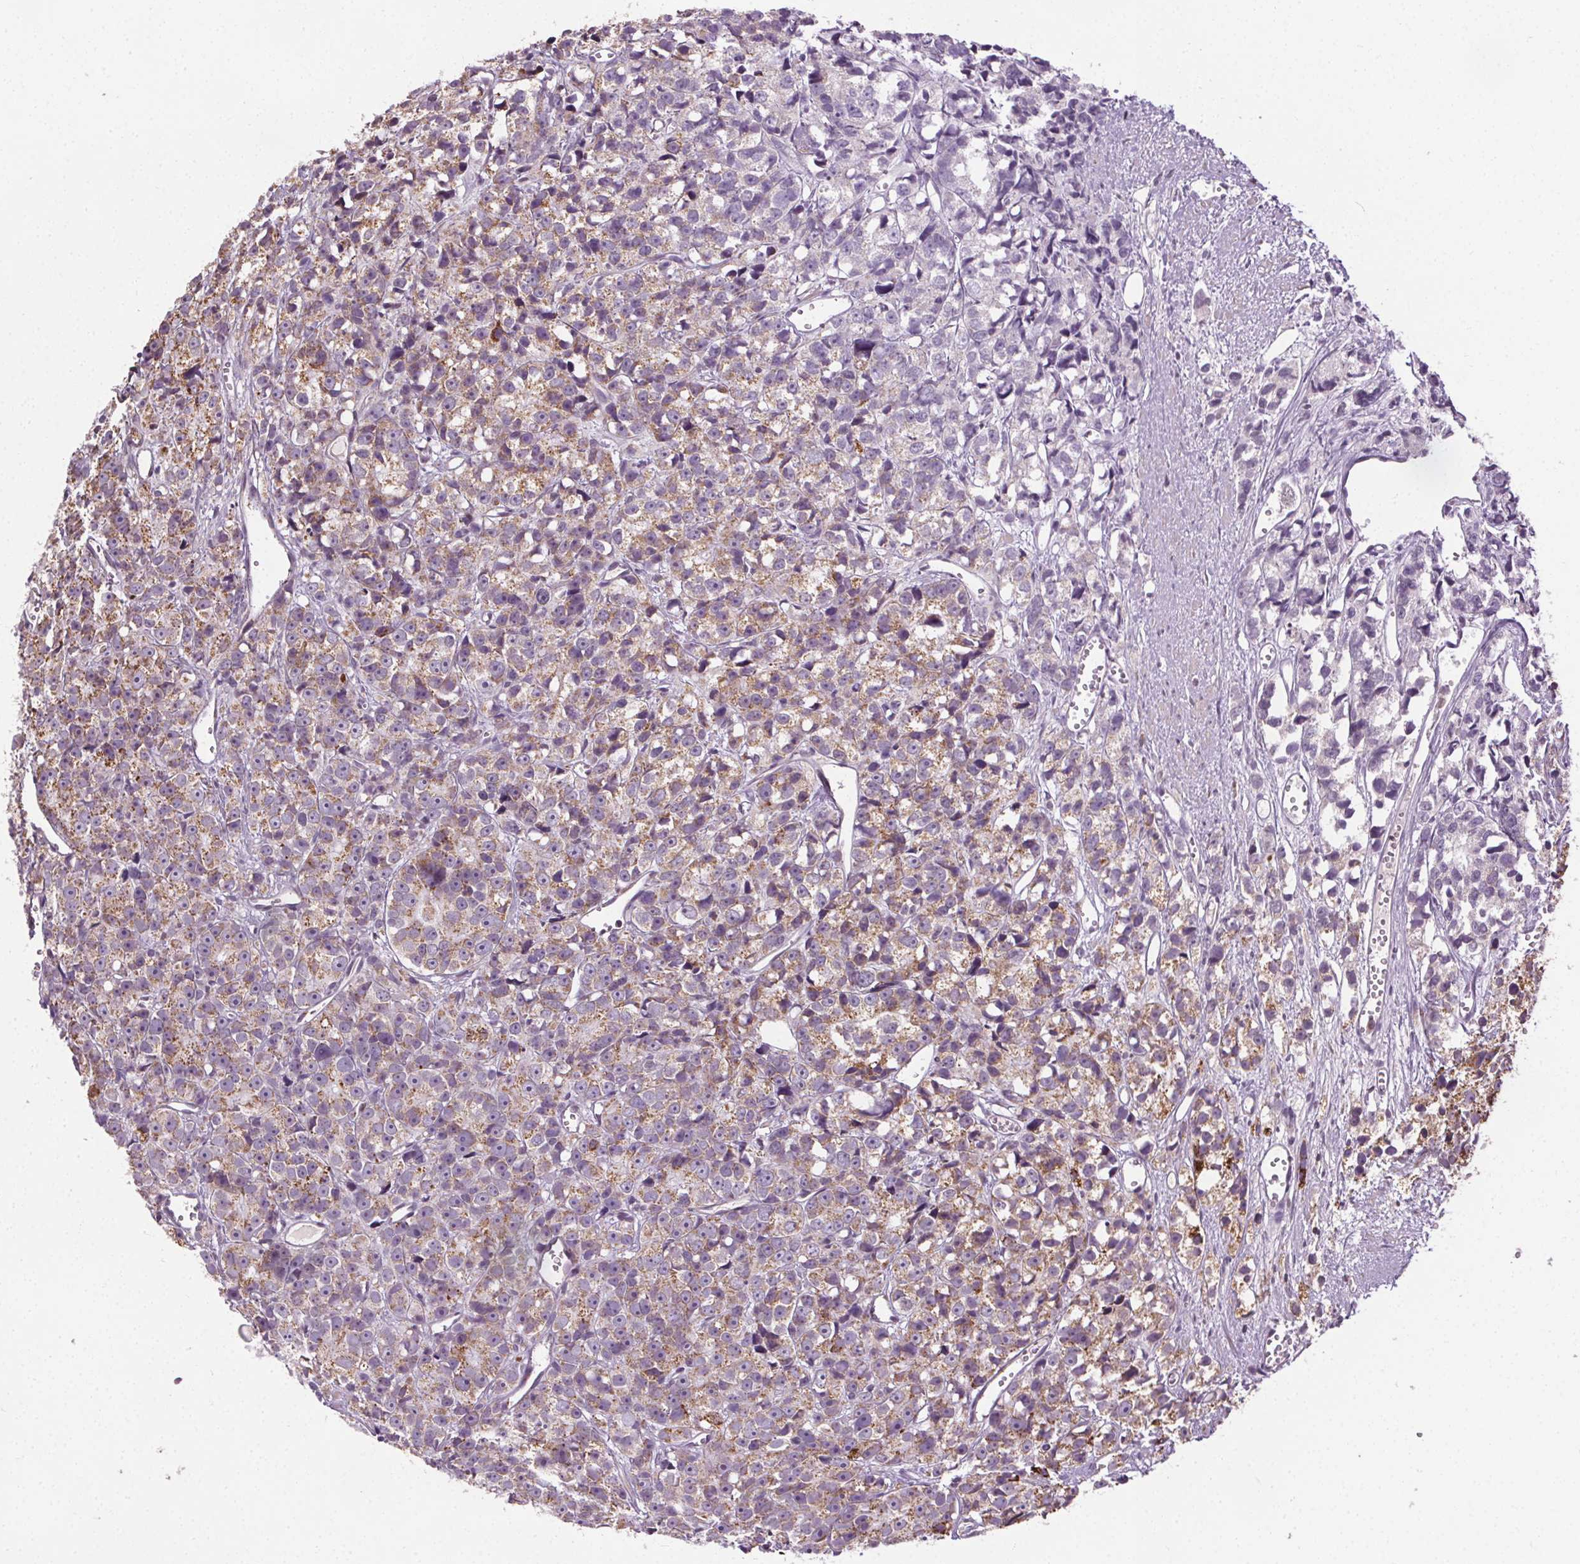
{"staining": {"intensity": "moderate", "quantity": "25%-75%", "location": "cytoplasmic/membranous"}, "tissue": "prostate cancer", "cell_type": "Tumor cells", "image_type": "cancer", "snomed": [{"axis": "morphology", "description": "Adenocarcinoma, High grade"}, {"axis": "topography", "description": "Prostate"}], "caption": "Immunohistochemical staining of human prostate cancer (adenocarcinoma (high-grade)) demonstrates medium levels of moderate cytoplasmic/membranous protein expression in approximately 25%-75% of tumor cells.", "gene": "LFNG", "patient": {"sex": "male", "age": 77}}